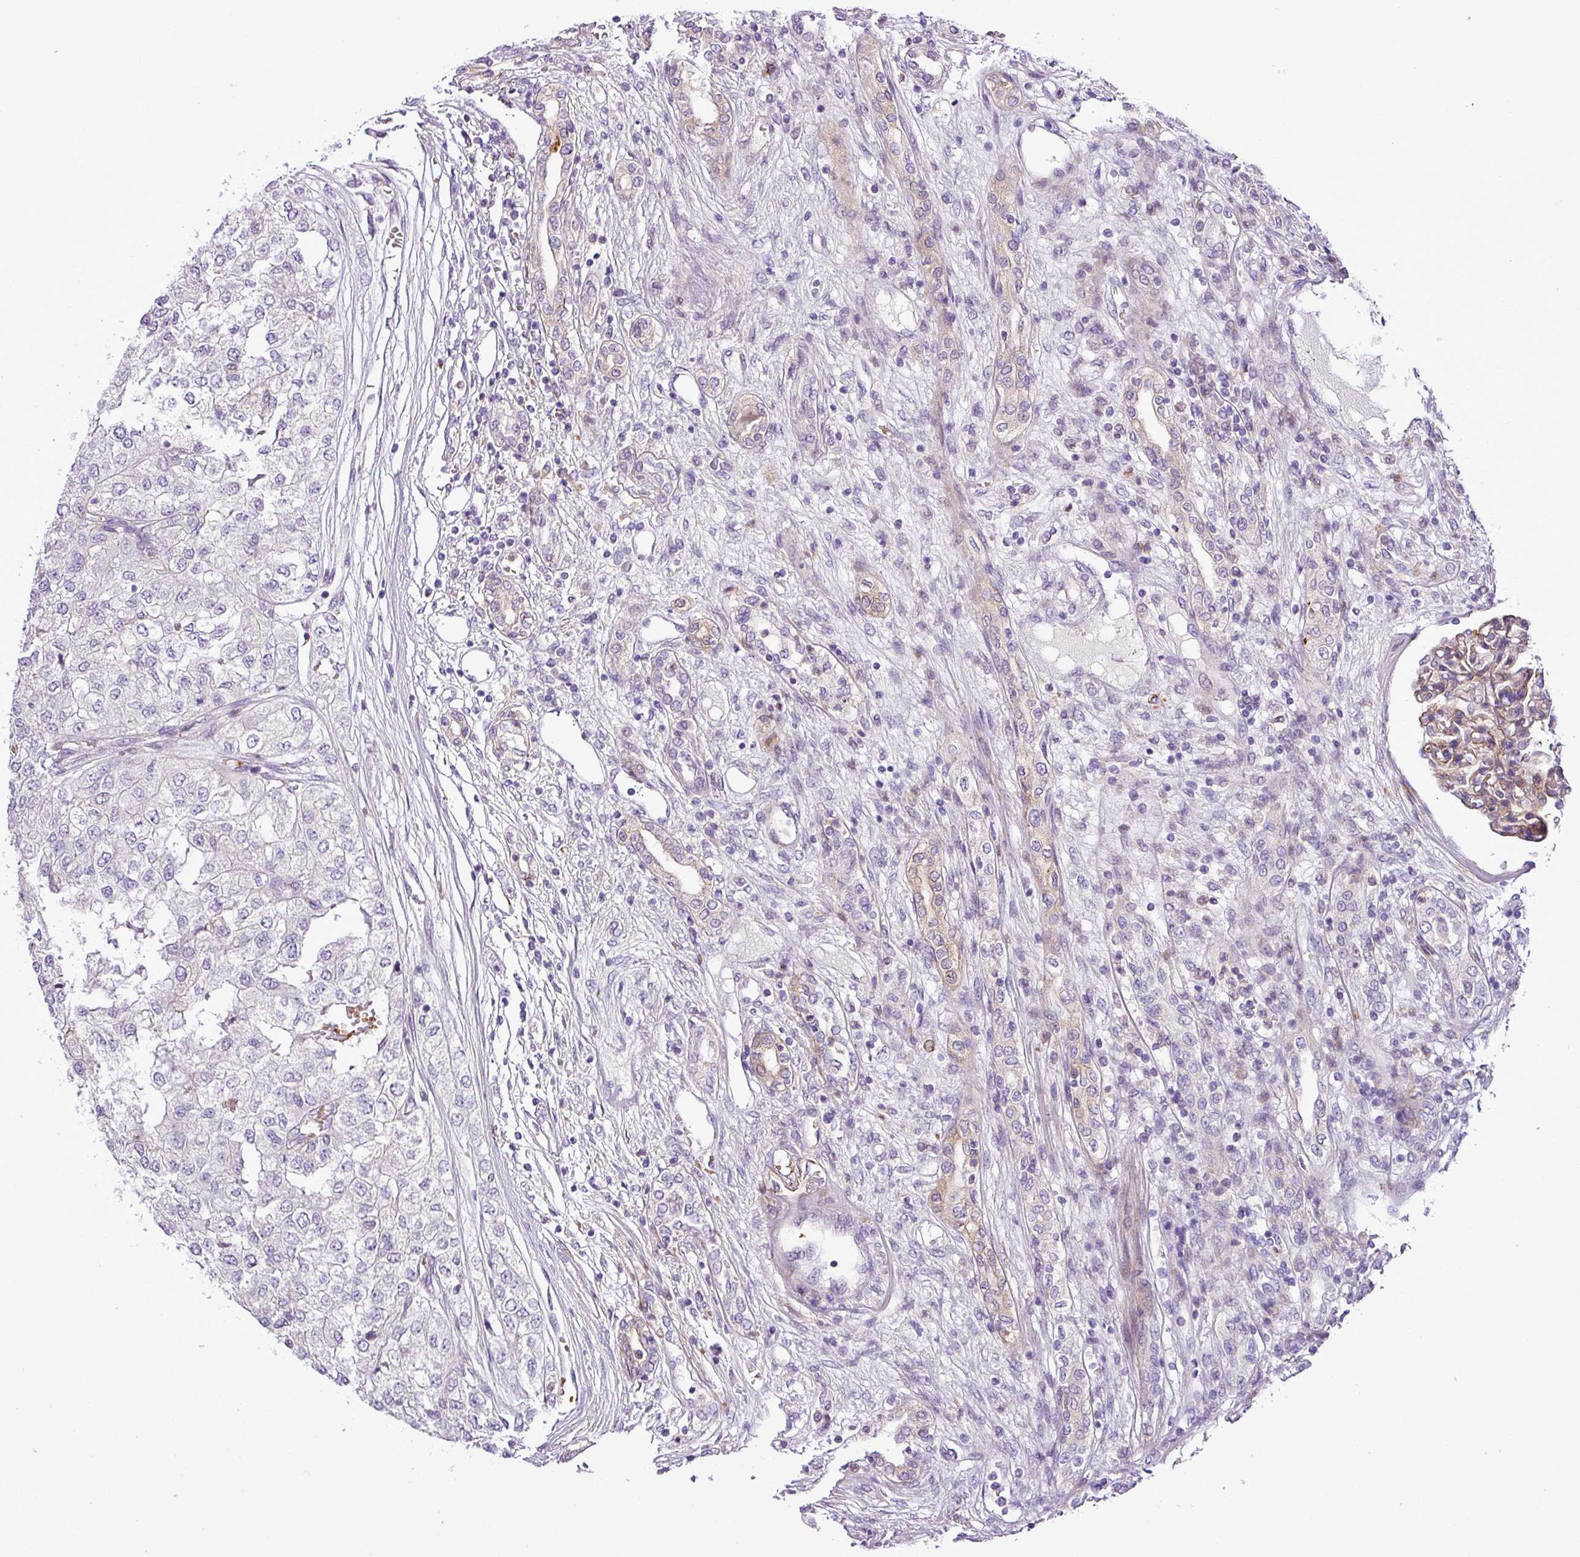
{"staining": {"intensity": "negative", "quantity": "none", "location": "none"}, "tissue": "renal cancer", "cell_type": "Tumor cells", "image_type": "cancer", "snomed": [{"axis": "morphology", "description": "Adenocarcinoma, NOS"}, {"axis": "topography", "description": "Kidney"}], "caption": "Immunohistochemistry micrograph of human adenocarcinoma (renal) stained for a protein (brown), which shows no staining in tumor cells. (Stains: DAB immunohistochemistry (IHC) with hematoxylin counter stain, Microscopy: brightfield microscopy at high magnification).", "gene": "NBEAL2", "patient": {"sex": "female", "age": 54}}